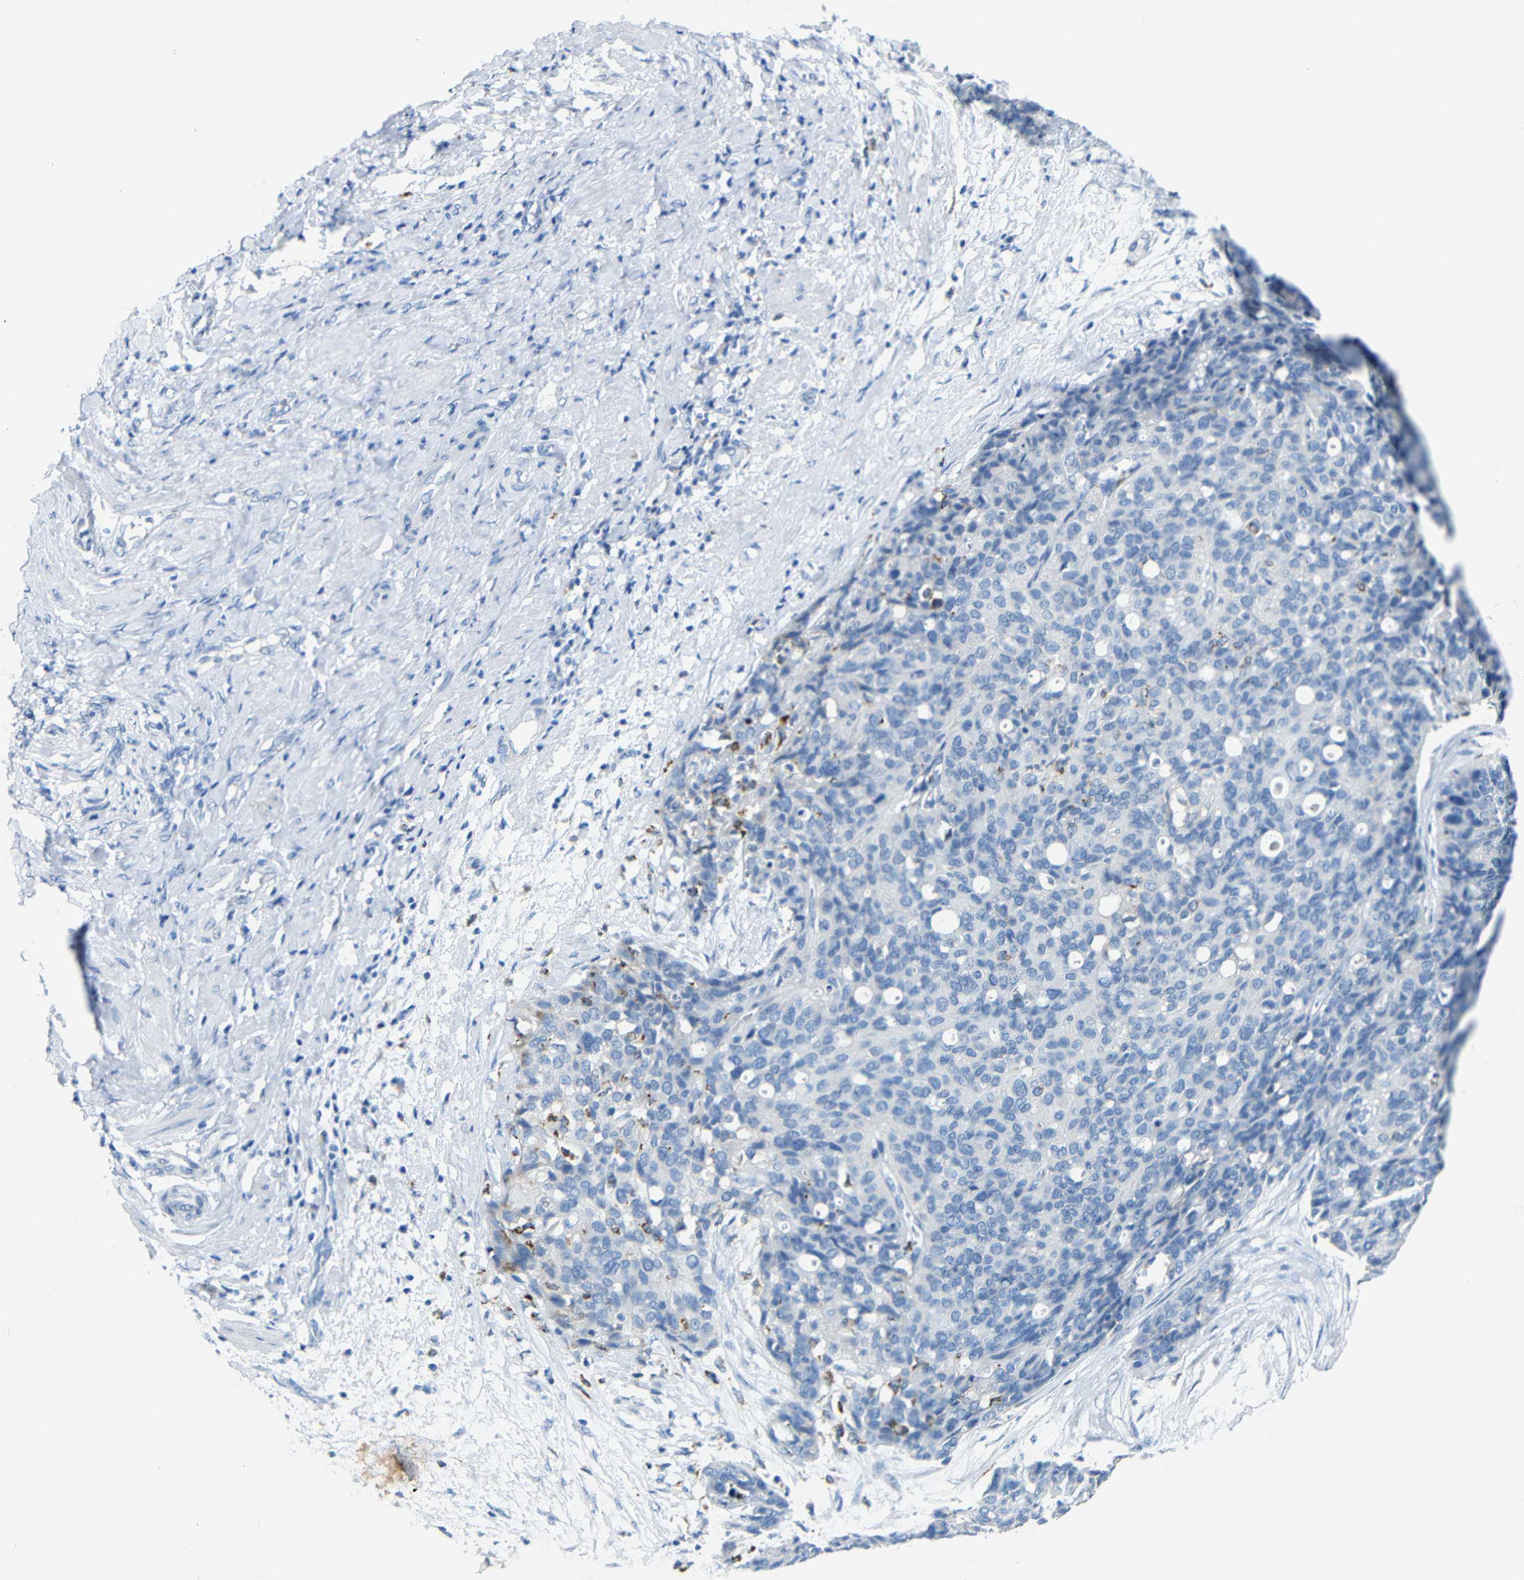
{"staining": {"intensity": "negative", "quantity": "none", "location": "none"}, "tissue": "ovarian cancer", "cell_type": "Tumor cells", "image_type": "cancer", "snomed": [{"axis": "morphology", "description": "Carcinoma, endometroid"}, {"axis": "topography", "description": "Ovary"}], "caption": "High magnification brightfield microscopy of ovarian cancer stained with DAB (3,3'-diaminobenzidine) (brown) and counterstained with hematoxylin (blue): tumor cells show no significant positivity. (Brightfield microscopy of DAB (3,3'-diaminobenzidine) IHC at high magnification).", "gene": "C15orf48", "patient": {"sex": "female", "age": 60}}